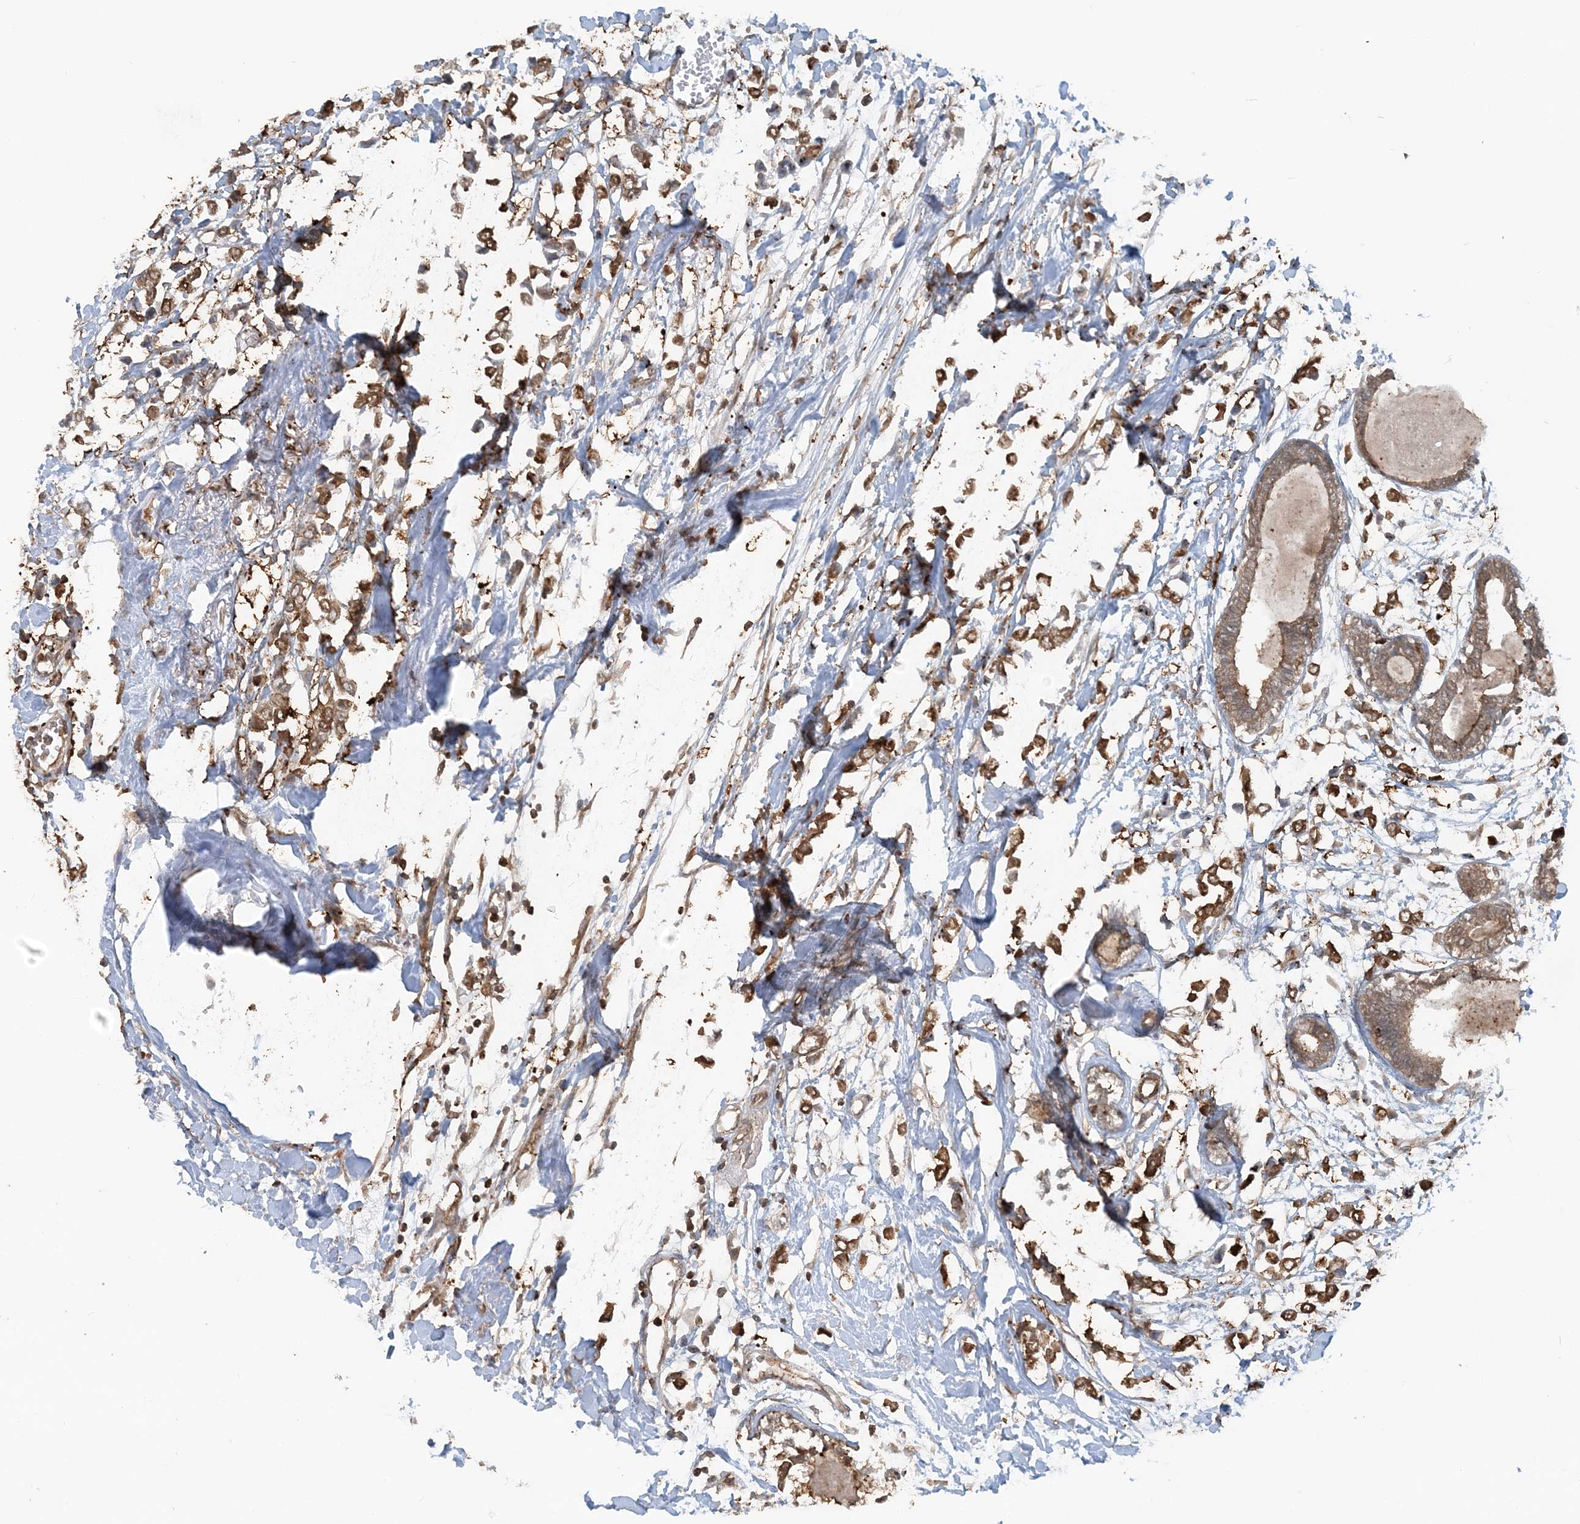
{"staining": {"intensity": "strong", "quantity": ">75%", "location": "cytoplasmic/membranous"}, "tissue": "breast cancer", "cell_type": "Tumor cells", "image_type": "cancer", "snomed": [{"axis": "morphology", "description": "Lobular carcinoma"}, {"axis": "topography", "description": "Breast"}], "caption": "Breast cancer (lobular carcinoma) stained with a brown dye reveals strong cytoplasmic/membranous positive expression in about >75% of tumor cells.", "gene": "DSTN", "patient": {"sex": "female", "age": 51}}